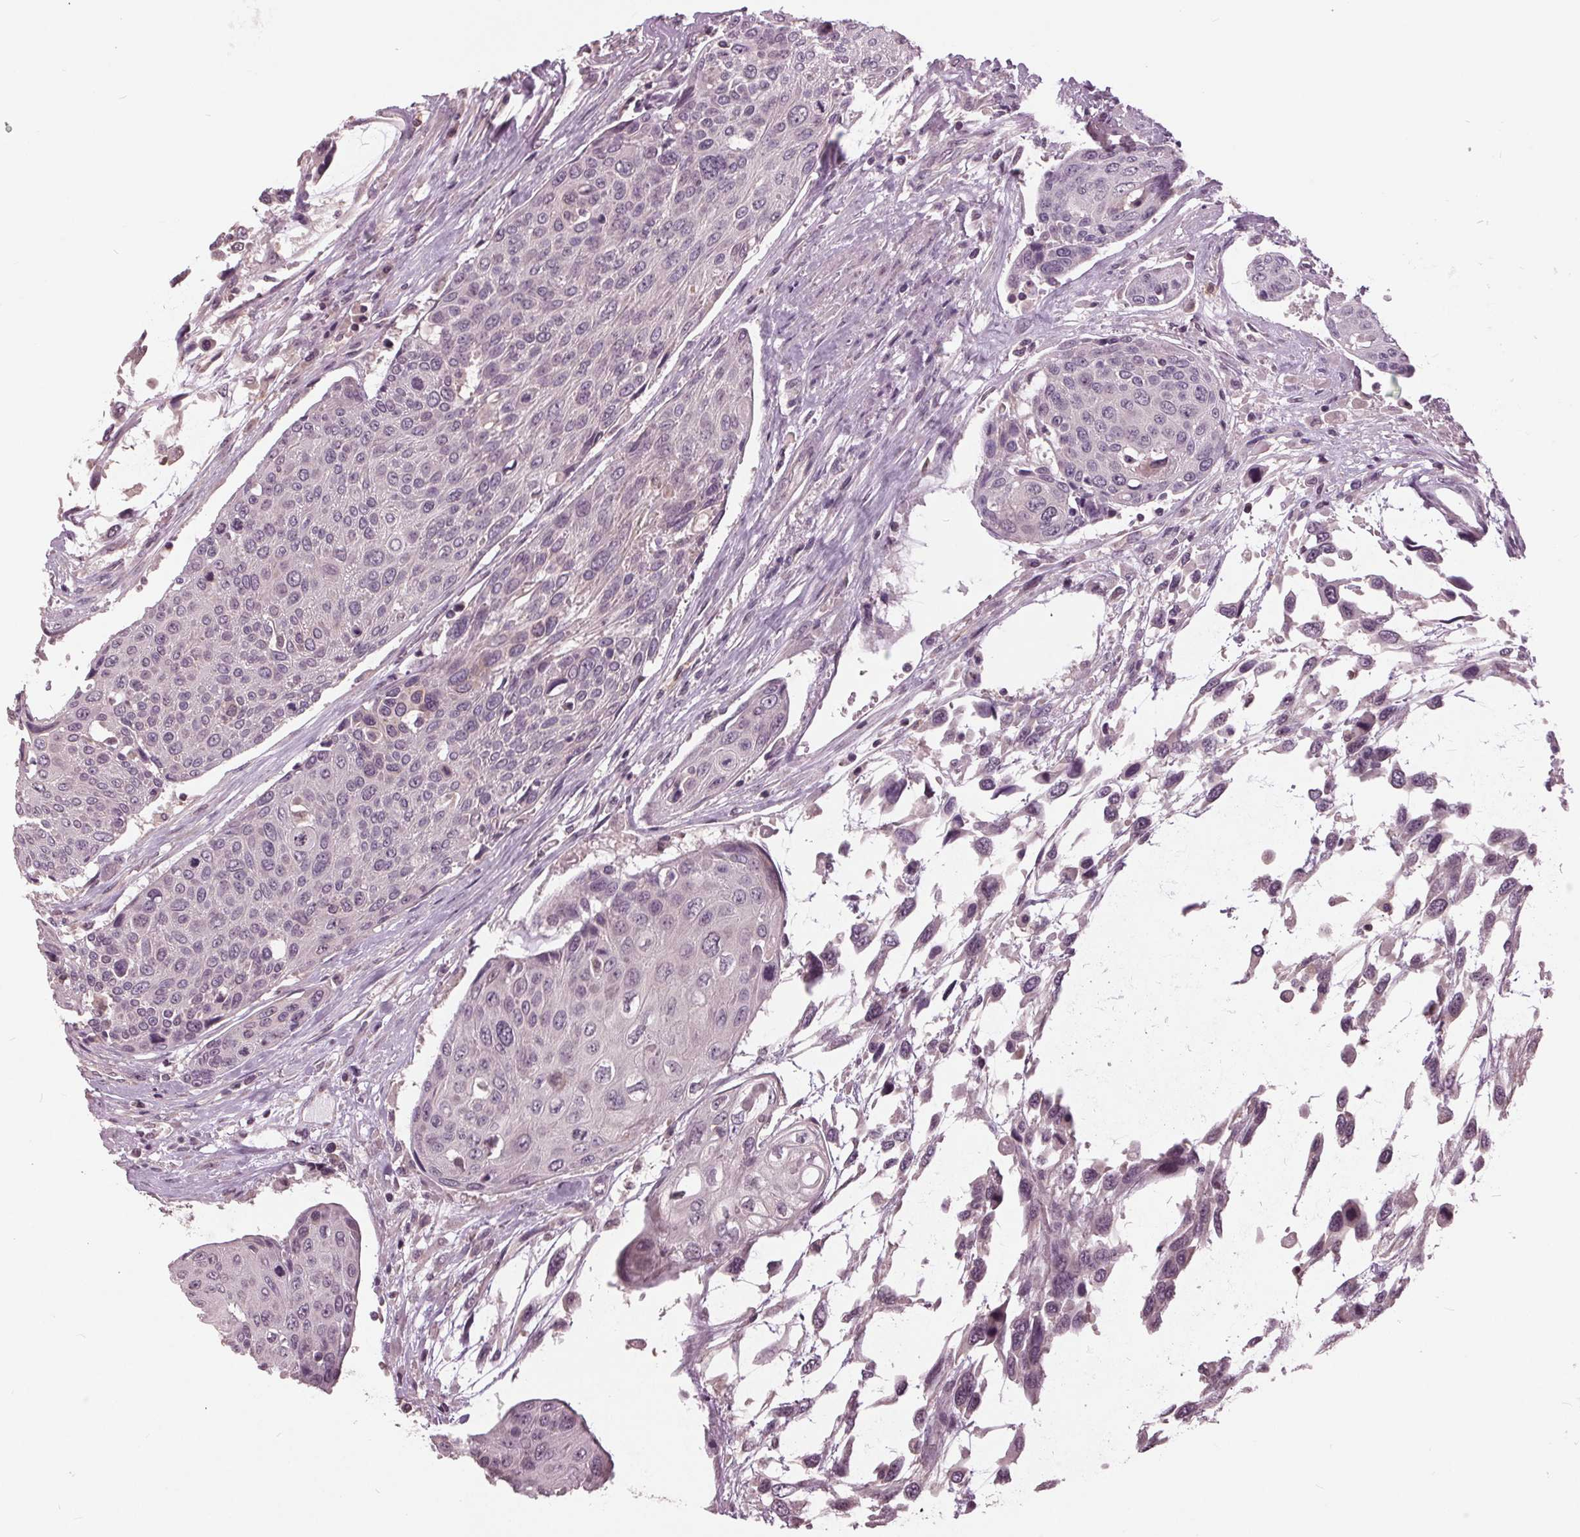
{"staining": {"intensity": "negative", "quantity": "none", "location": "none"}, "tissue": "urothelial cancer", "cell_type": "Tumor cells", "image_type": "cancer", "snomed": [{"axis": "morphology", "description": "Urothelial carcinoma, High grade"}, {"axis": "topography", "description": "Urinary bladder"}], "caption": "The immunohistochemistry (IHC) micrograph has no significant expression in tumor cells of urothelial cancer tissue.", "gene": "SIGLEC6", "patient": {"sex": "female", "age": 70}}